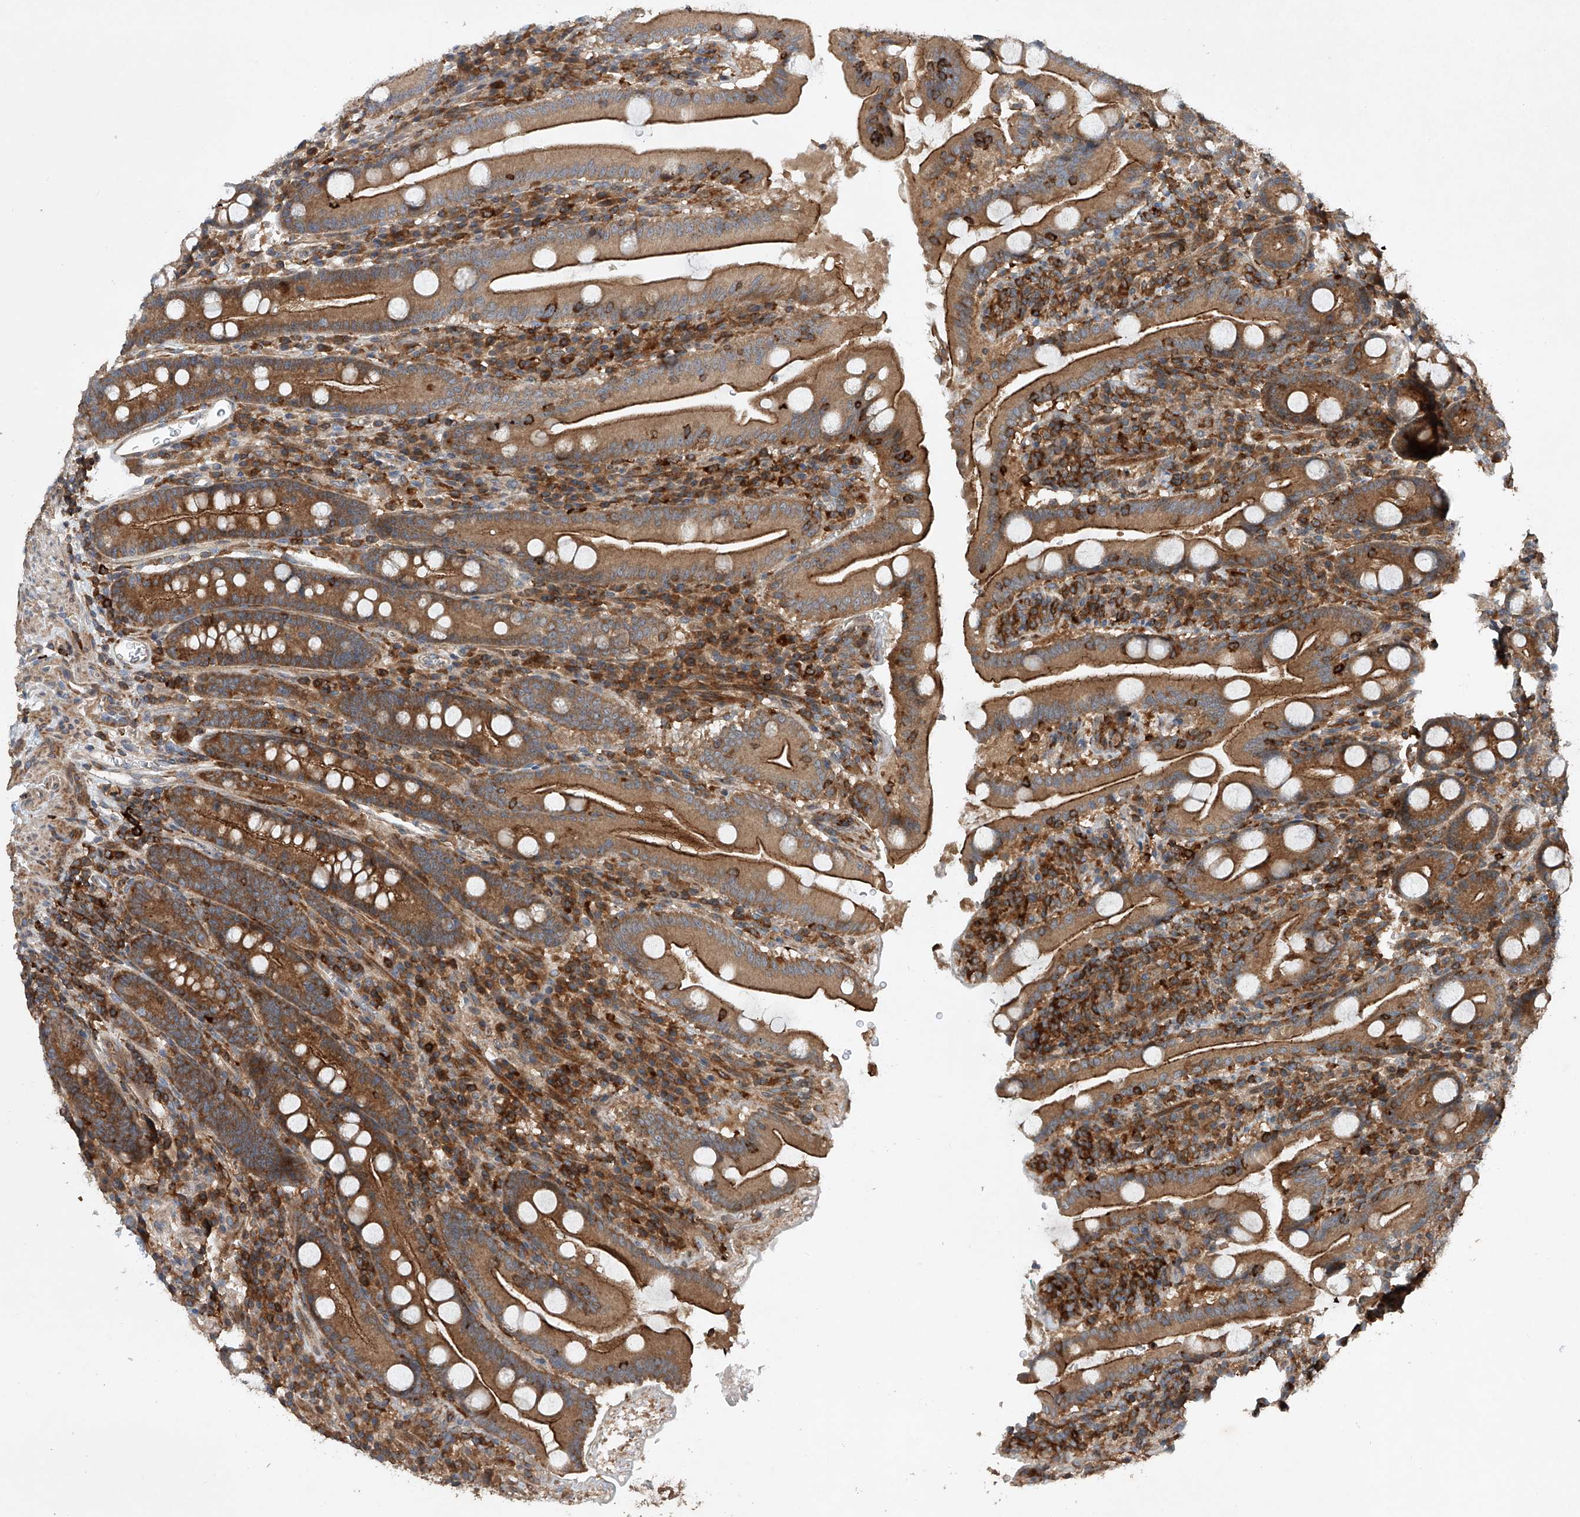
{"staining": {"intensity": "strong", "quantity": ">75%", "location": "cytoplasmic/membranous"}, "tissue": "duodenum", "cell_type": "Glandular cells", "image_type": "normal", "snomed": [{"axis": "morphology", "description": "Normal tissue, NOS"}, {"axis": "topography", "description": "Duodenum"}], "caption": "Brown immunohistochemical staining in benign duodenum displays strong cytoplasmic/membranous positivity in approximately >75% of glandular cells. Immunohistochemistry stains the protein of interest in brown and the nuclei are stained blue.", "gene": "CEP85L", "patient": {"sex": "male", "age": 35}}